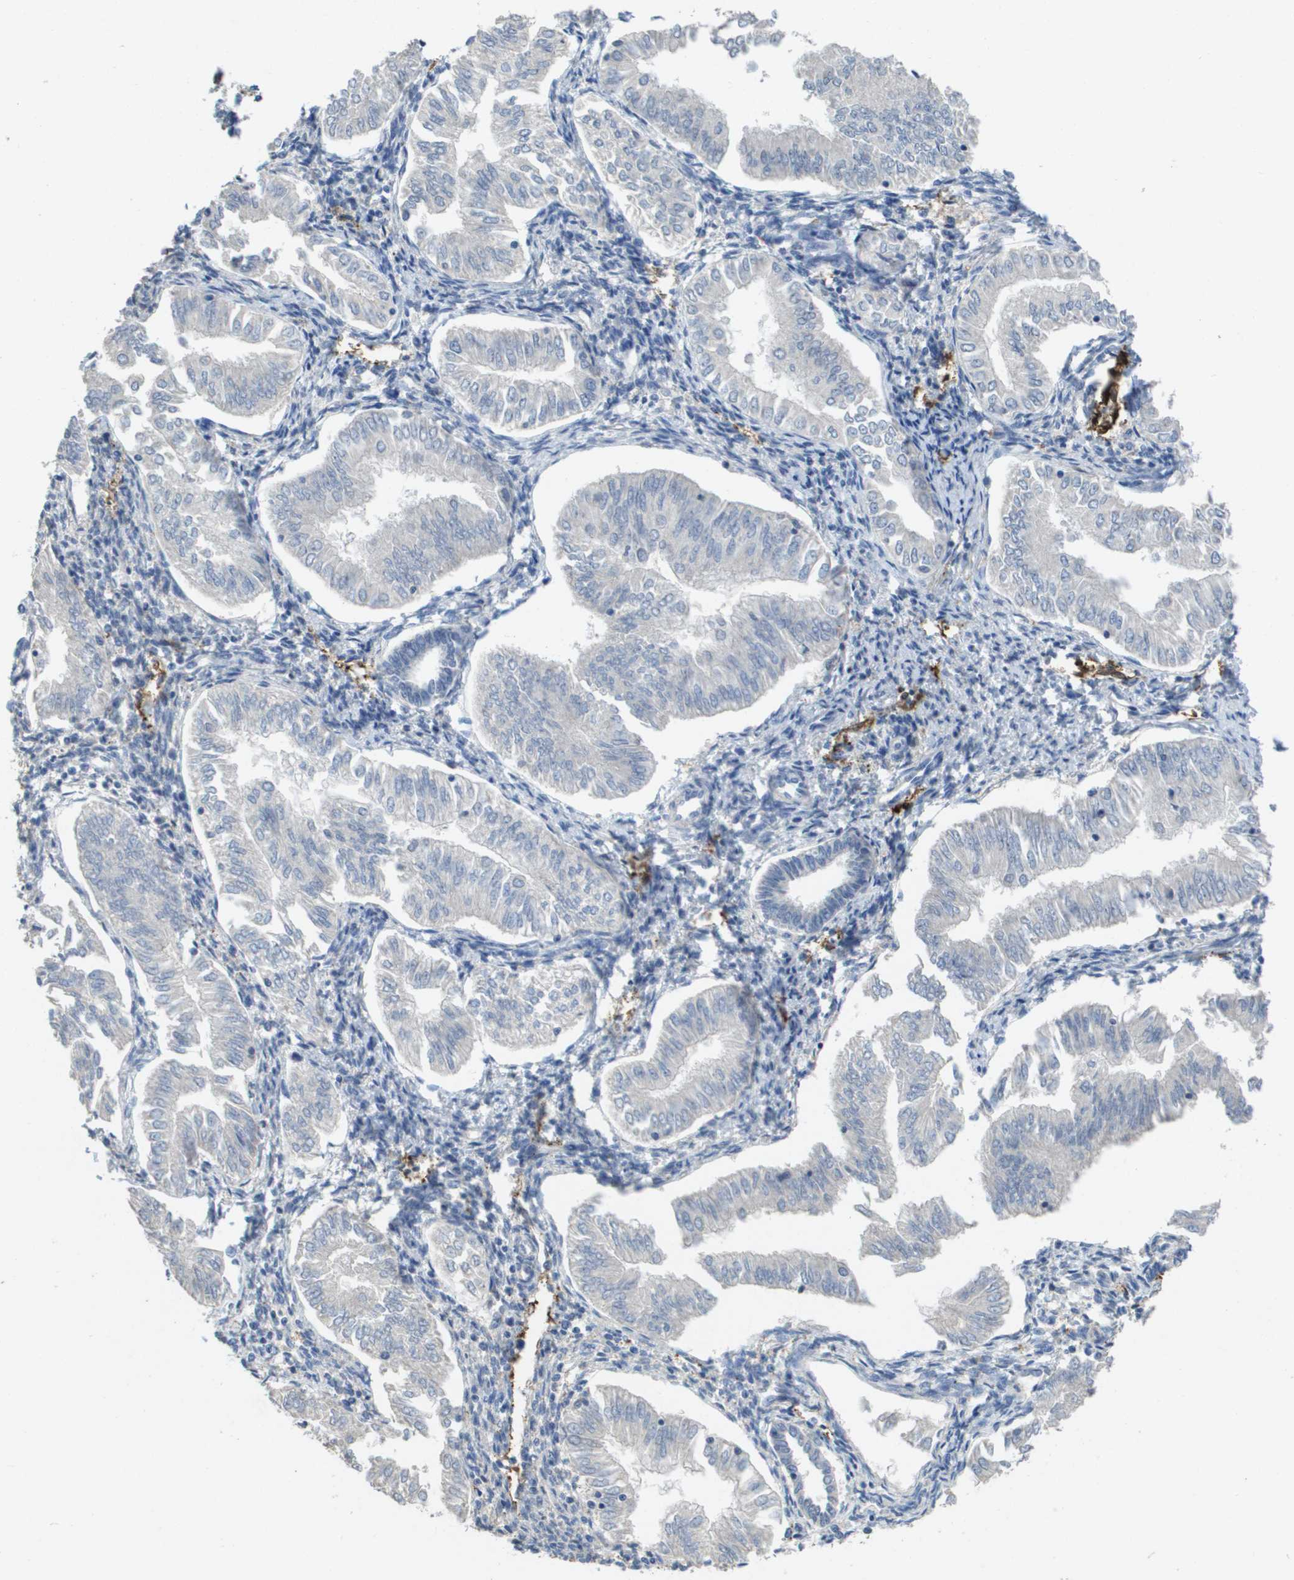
{"staining": {"intensity": "negative", "quantity": "none", "location": "none"}, "tissue": "endometrial cancer", "cell_type": "Tumor cells", "image_type": "cancer", "snomed": [{"axis": "morphology", "description": "Adenocarcinoma, NOS"}, {"axis": "topography", "description": "Endometrium"}], "caption": "High power microscopy photomicrograph of an immunohistochemistry photomicrograph of endometrial cancer, revealing no significant positivity in tumor cells.", "gene": "FABP5", "patient": {"sex": "female", "age": 53}}